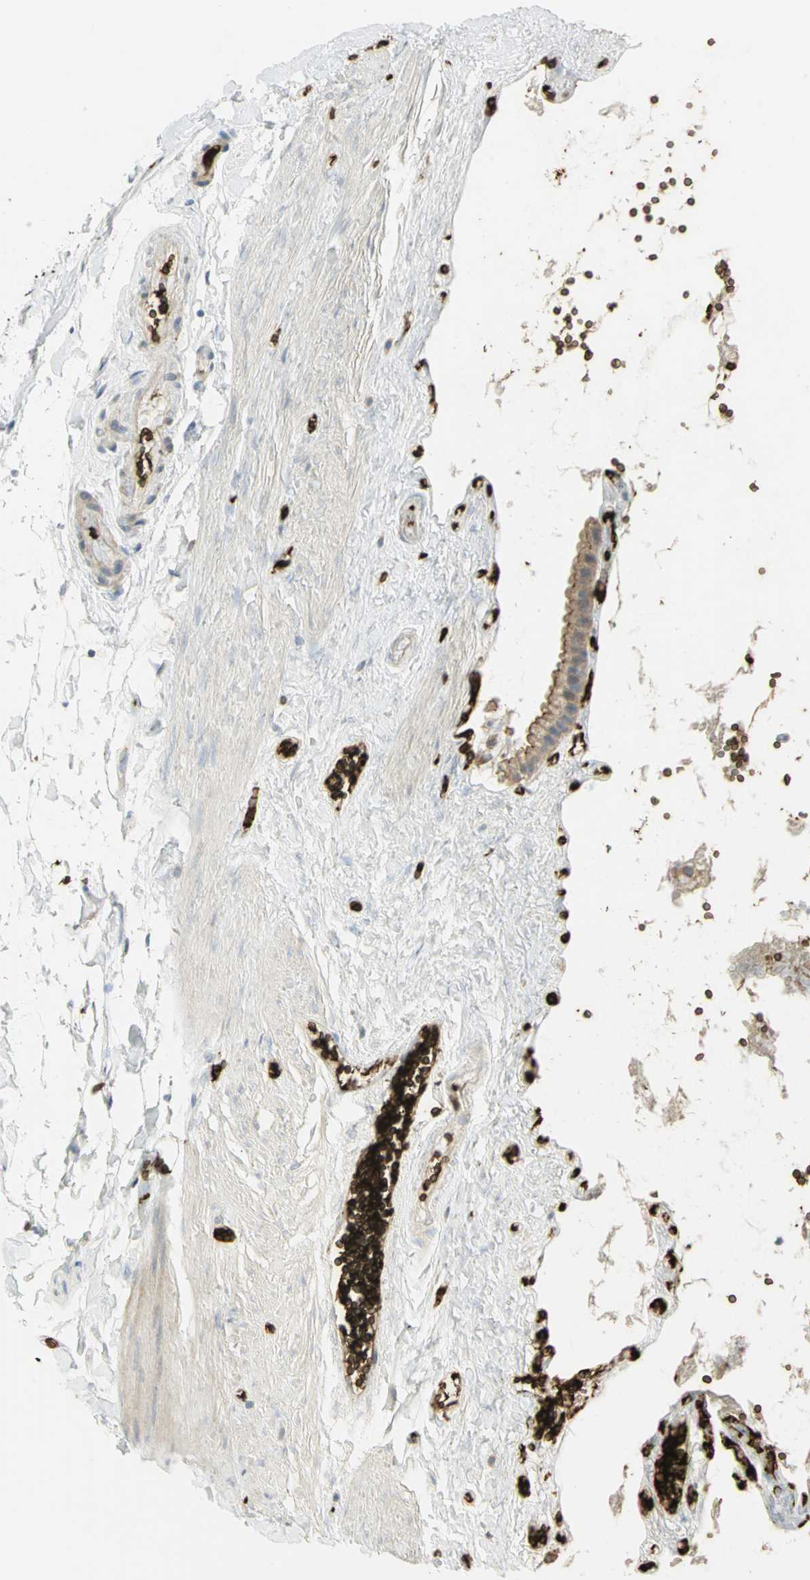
{"staining": {"intensity": "moderate", "quantity": ">75%", "location": "cytoplasmic/membranous"}, "tissue": "gallbladder", "cell_type": "Glandular cells", "image_type": "normal", "snomed": [{"axis": "morphology", "description": "Normal tissue, NOS"}, {"axis": "topography", "description": "Gallbladder"}], "caption": "Protein analysis of unremarkable gallbladder demonstrates moderate cytoplasmic/membranous positivity in approximately >75% of glandular cells. (DAB IHC, brown staining for protein, blue staining for nuclei).", "gene": "ANK1", "patient": {"sex": "female", "age": 63}}